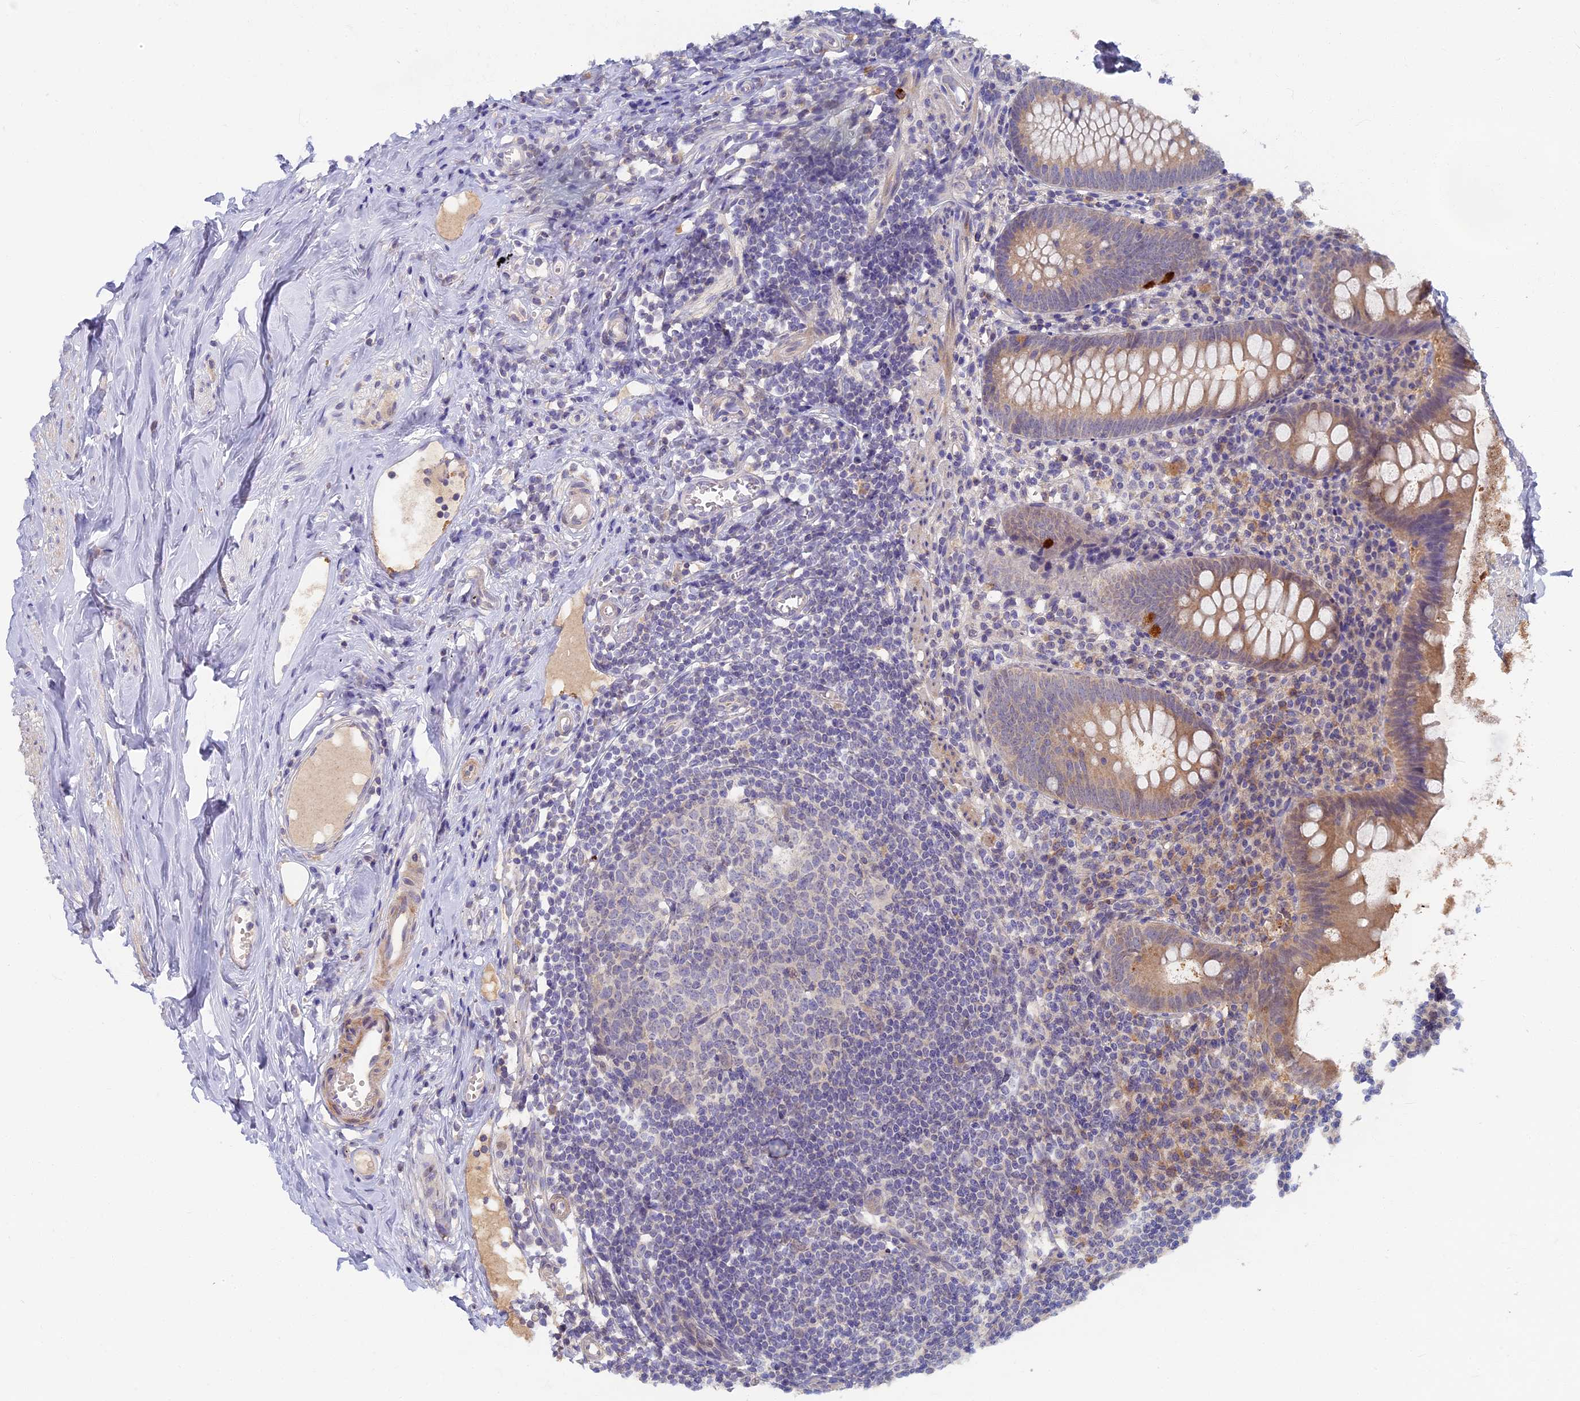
{"staining": {"intensity": "moderate", "quantity": "25%-75%", "location": "cytoplasmic/membranous"}, "tissue": "appendix", "cell_type": "Glandular cells", "image_type": "normal", "snomed": [{"axis": "morphology", "description": "Normal tissue, NOS"}, {"axis": "topography", "description": "Appendix"}], "caption": "Protein expression analysis of unremarkable appendix demonstrates moderate cytoplasmic/membranous staining in approximately 25%-75% of glandular cells.", "gene": "RSPH3", "patient": {"sex": "female", "age": 51}}